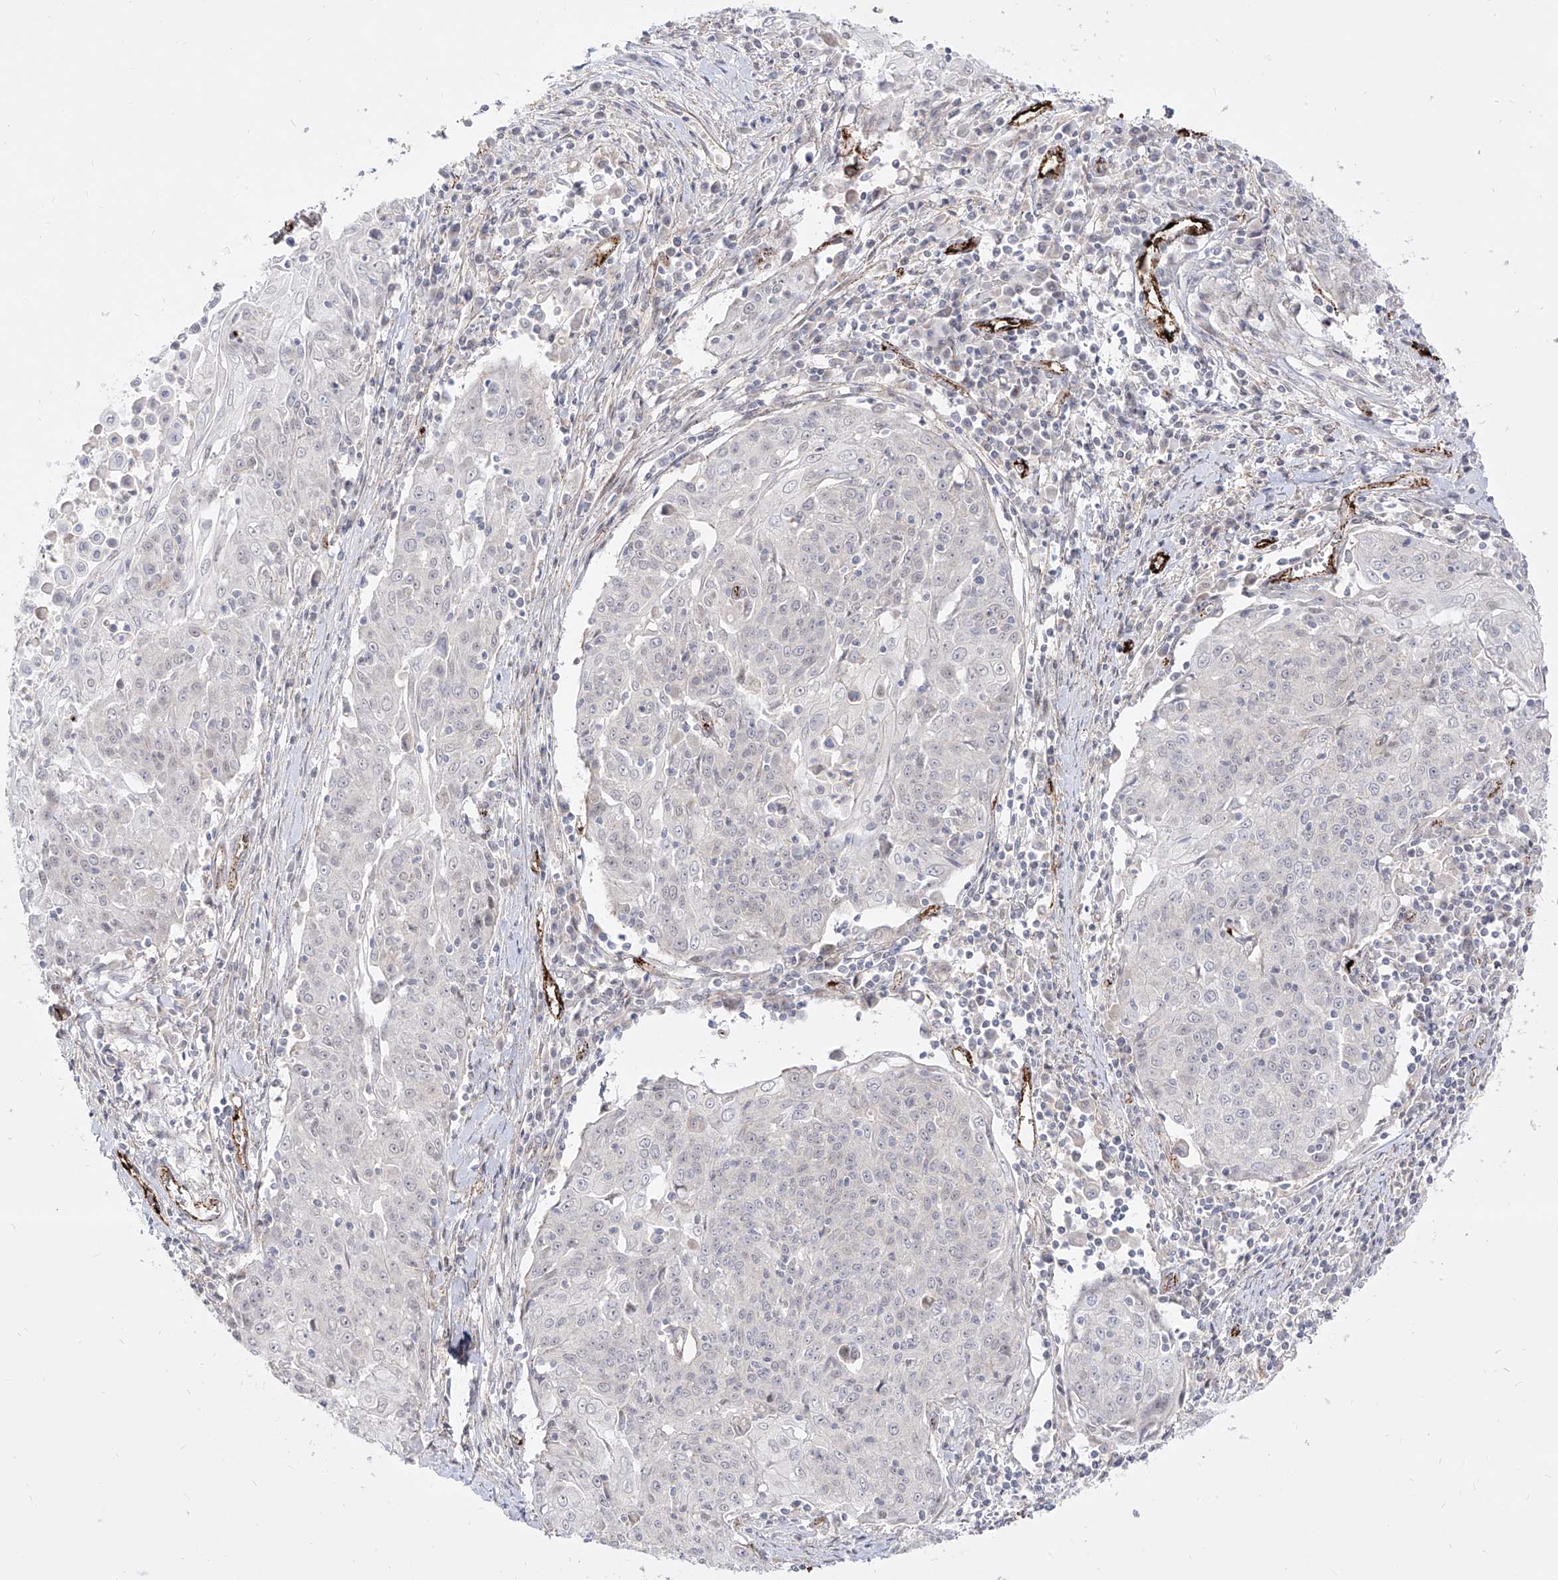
{"staining": {"intensity": "negative", "quantity": "none", "location": "none"}, "tissue": "cervical cancer", "cell_type": "Tumor cells", "image_type": "cancer", "snomed": [{"axis": "morphology", "description": "Squamous cell carcinoma, NOS"}, {"axis": "topography", "description": "Cervix"}], "caption": "DAB (3,3'-diaminobenzidine) immunohistochemical staining of human cervical cancer (squamous cell carcinoma) demonstrates no significant expression in tumor cells.", "gene": "ZGRF1", "patient": {"sex": "female", "age": 48}}